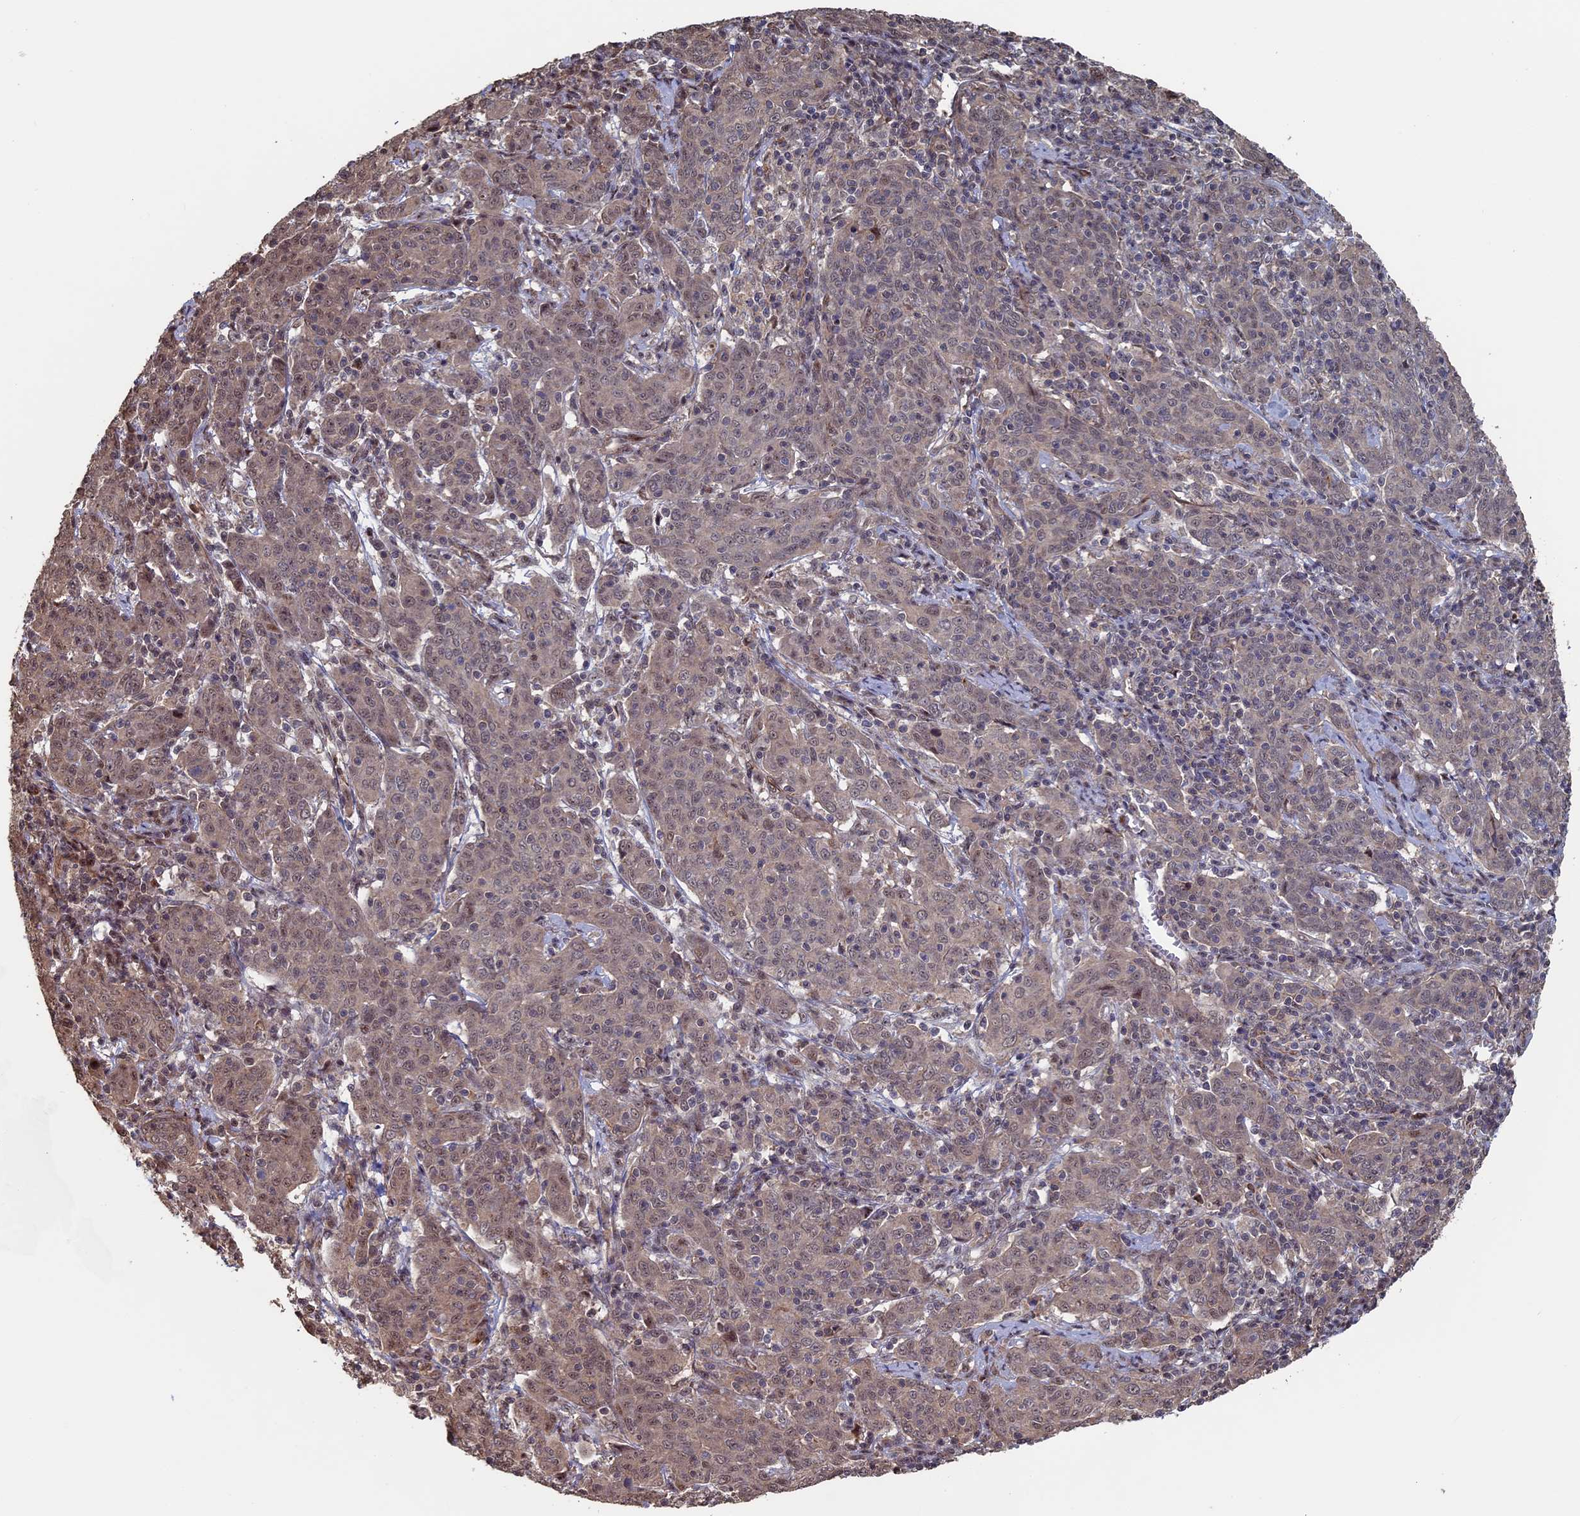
{"staining": {"intensity": "moderate", "quantity": ">75%", "location": "cytoplasmic/membranous,nuclear"}, "tissue": "cervical cancer", "cell_type": "Tumor cells", "image_type": "cancer", "snomed": [{"axis": "morphology", "description": "Squamous cell carcinoma, NOS"}, {"axis": "topography", "description": "Cervix"}], "caption": "A medium amount of moderate cytoplasmic/membranous and nuclear positivity is seen in about >75% of tumor cells in cervical squamous cell carcinoma tissue. The protein is stained brown, and the nuclei are stained in blue (DAB (3,3'-diaminobenzidine) IHC with brightfield microscopy, high magnification).", "gene": "KIAA1328", "patient": {"sex": "female", "age": 67}}